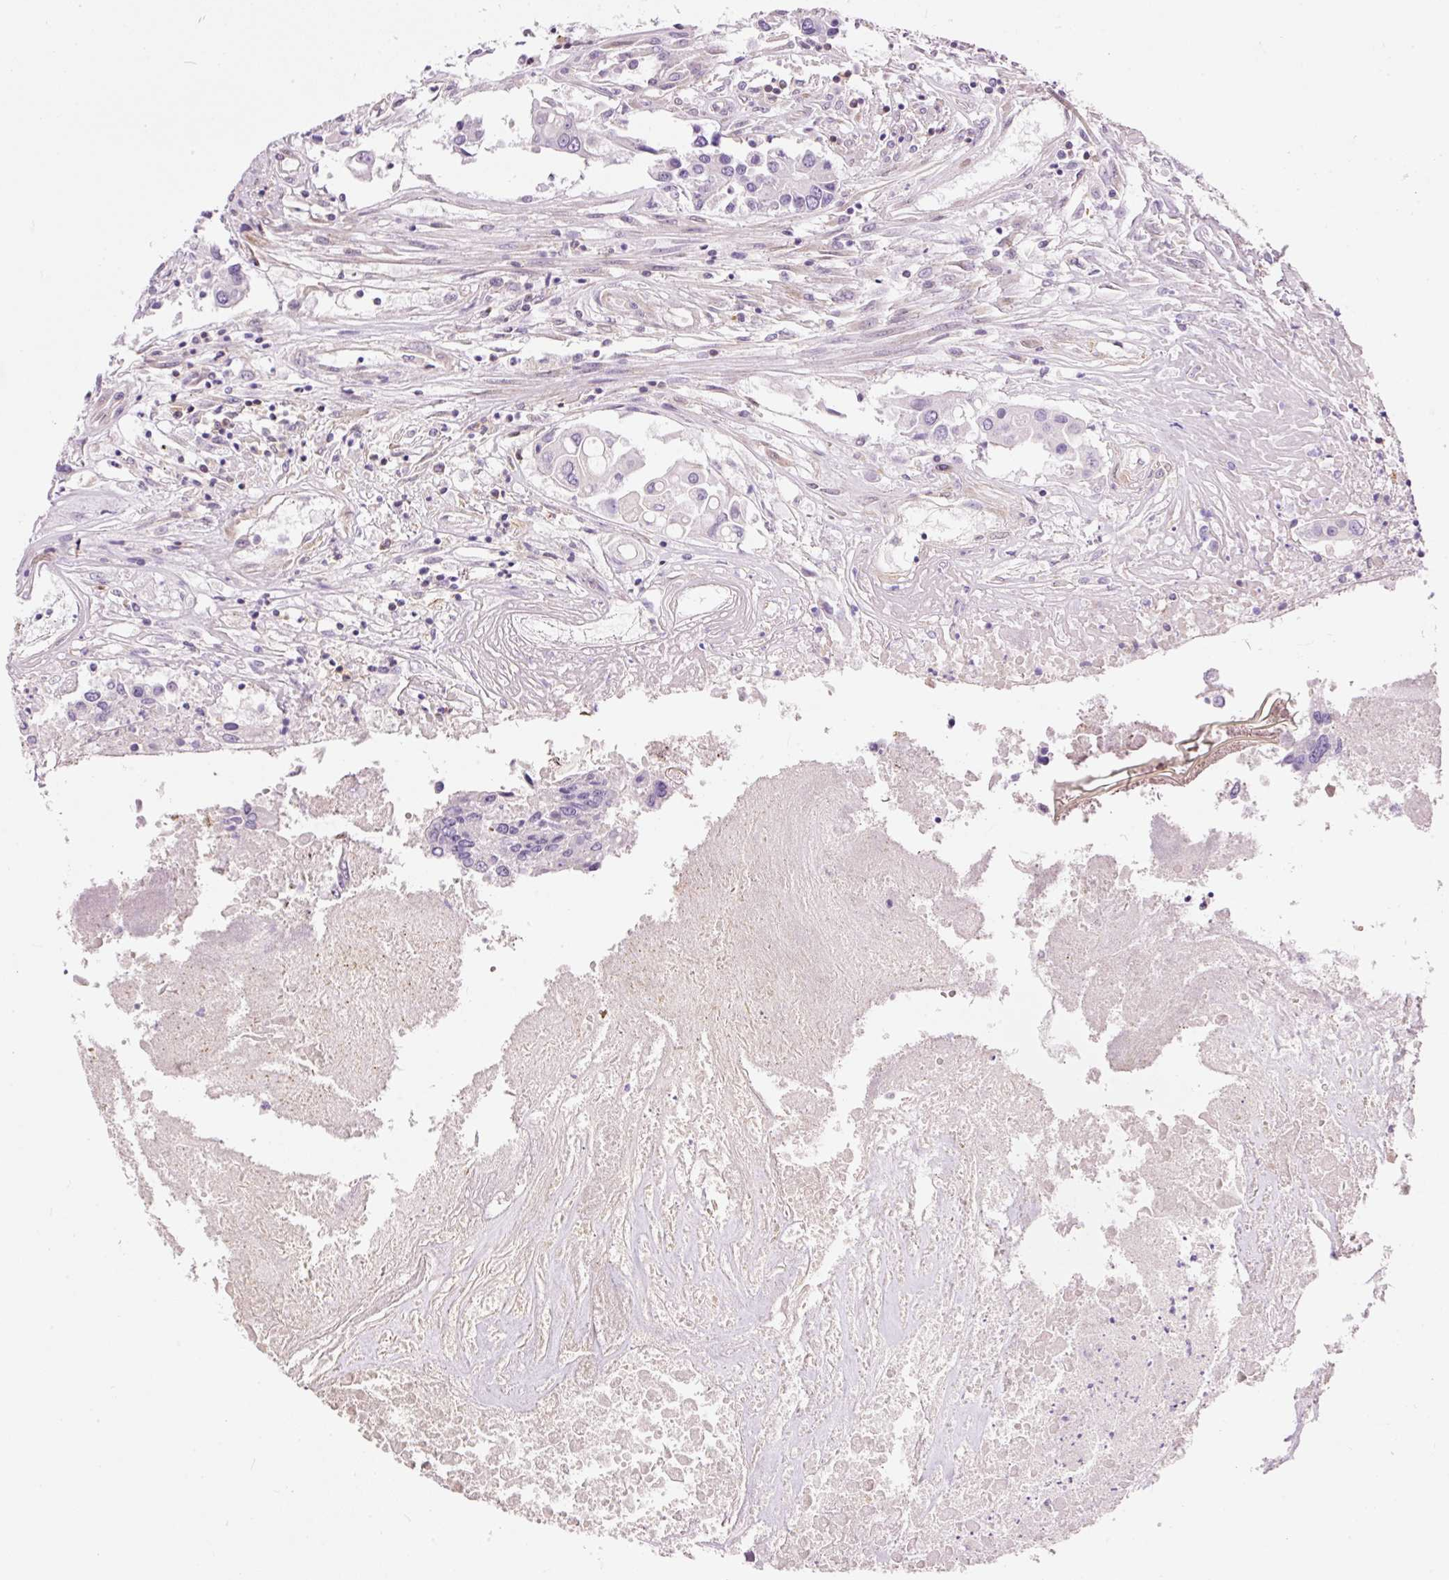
{"staining": {"intensity": "negative", "quantity": "none", "location": "none"}, "tissue": "colorectal cancer", "cell_type": "Tumor cells", "image_type": "cancer", "snomed": [{"axis": "morphology", "description": "Adenocarcinoma, NOS"}, {"axis": "topography", "description": "Colon"}], "caption": "An immunohistochemistry histopathology image of colorectal adenocarcinoma is shown. There is no staining in tumor cells of colorectal adenocarcinoma.", "gene": "DOK6", "patient": {"sex": "male", "age": 77}}